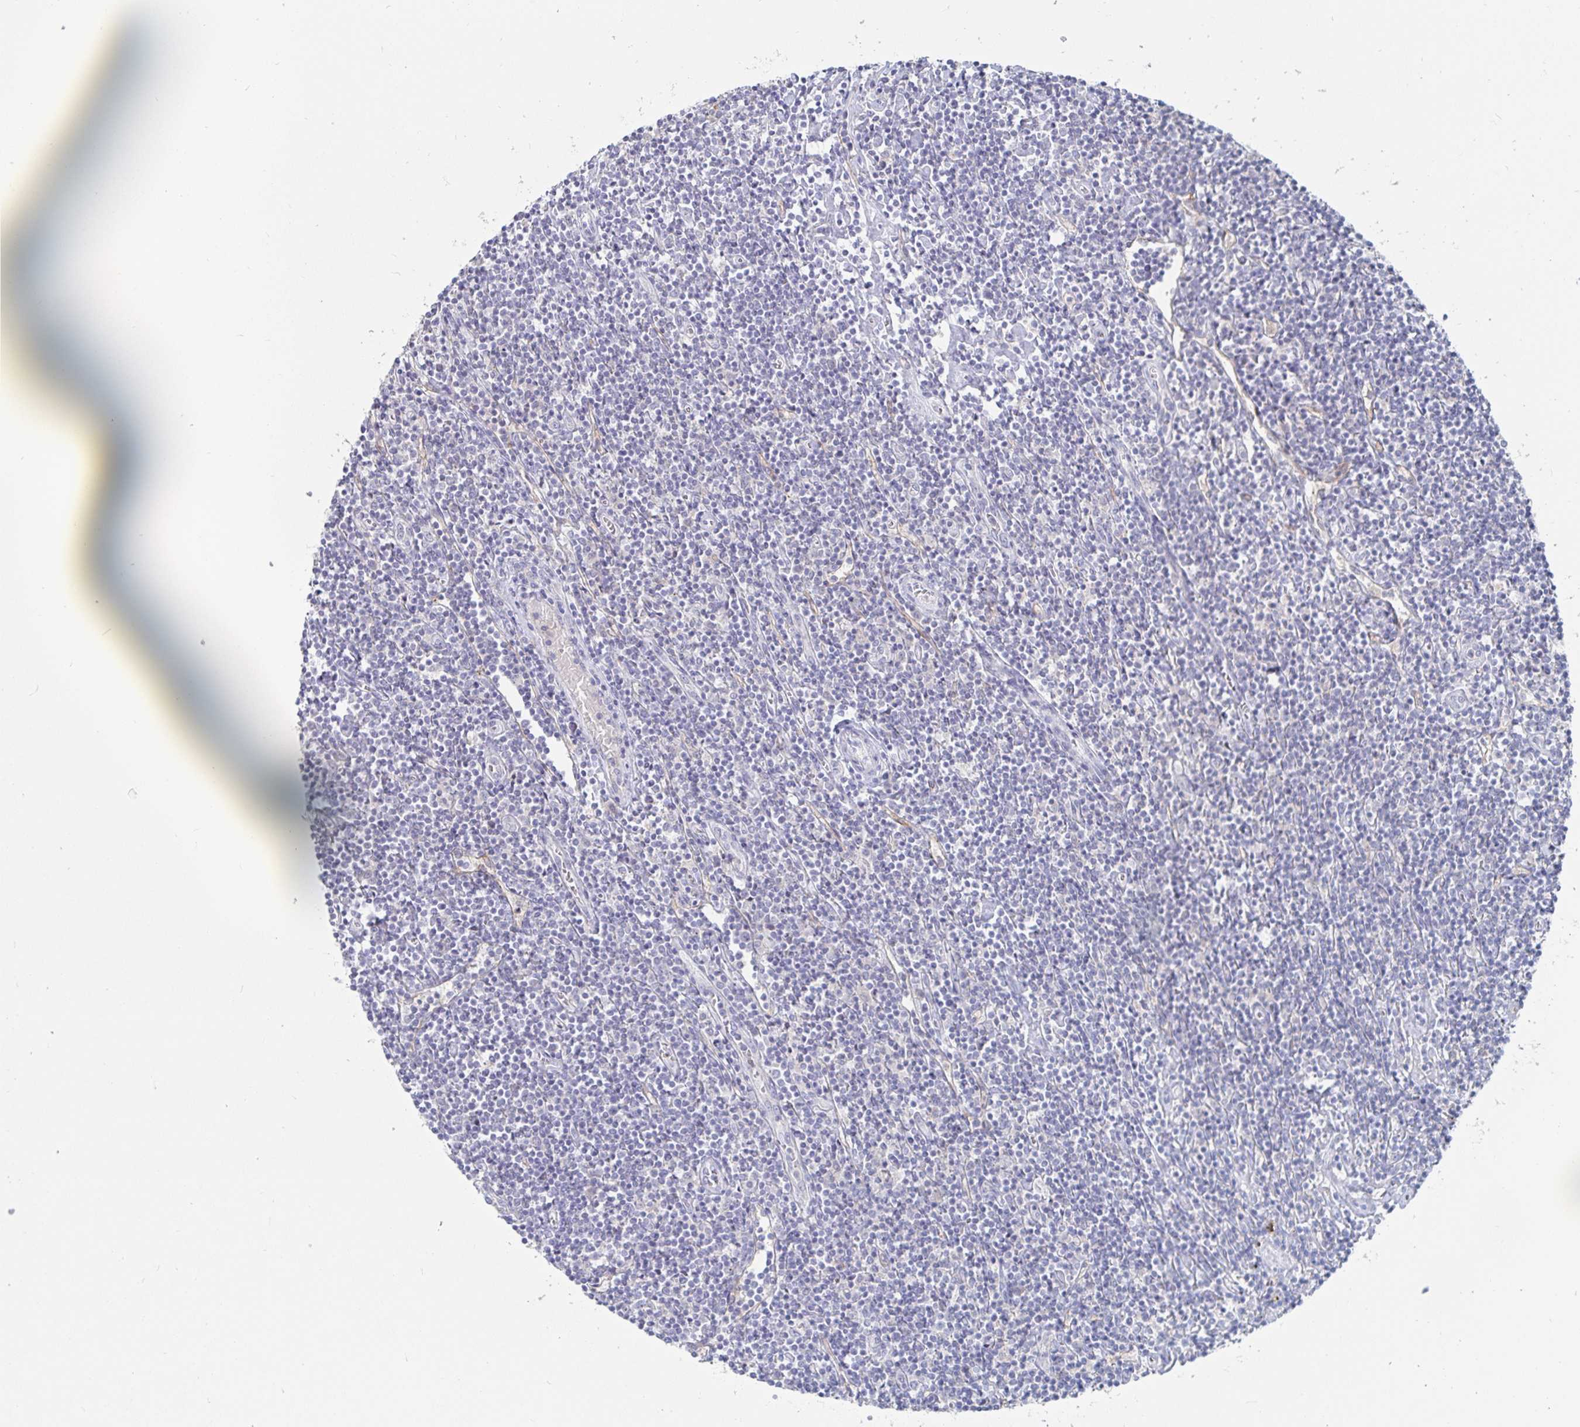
{"staining": {"intensity": "negative", "quantity": "none", "location": "none"}, "tissue": "lymphoma", "cell_type": "Tumor cells", "image_type": "cancer", "snomed": [{"axis": "morphology", "description": "Hodgkin's disease, NOS"}, {"axis": "topography", "description": "Lymph node"}], "caption": "This micrograph is of lymphoma stained with immunohistochemistry to label a protein in brown with the nuclei are counter-stained blue. There is no staining in tumor cells.", "gene": "SPPL3", "patient": {"sex": "male", "age": 40}}